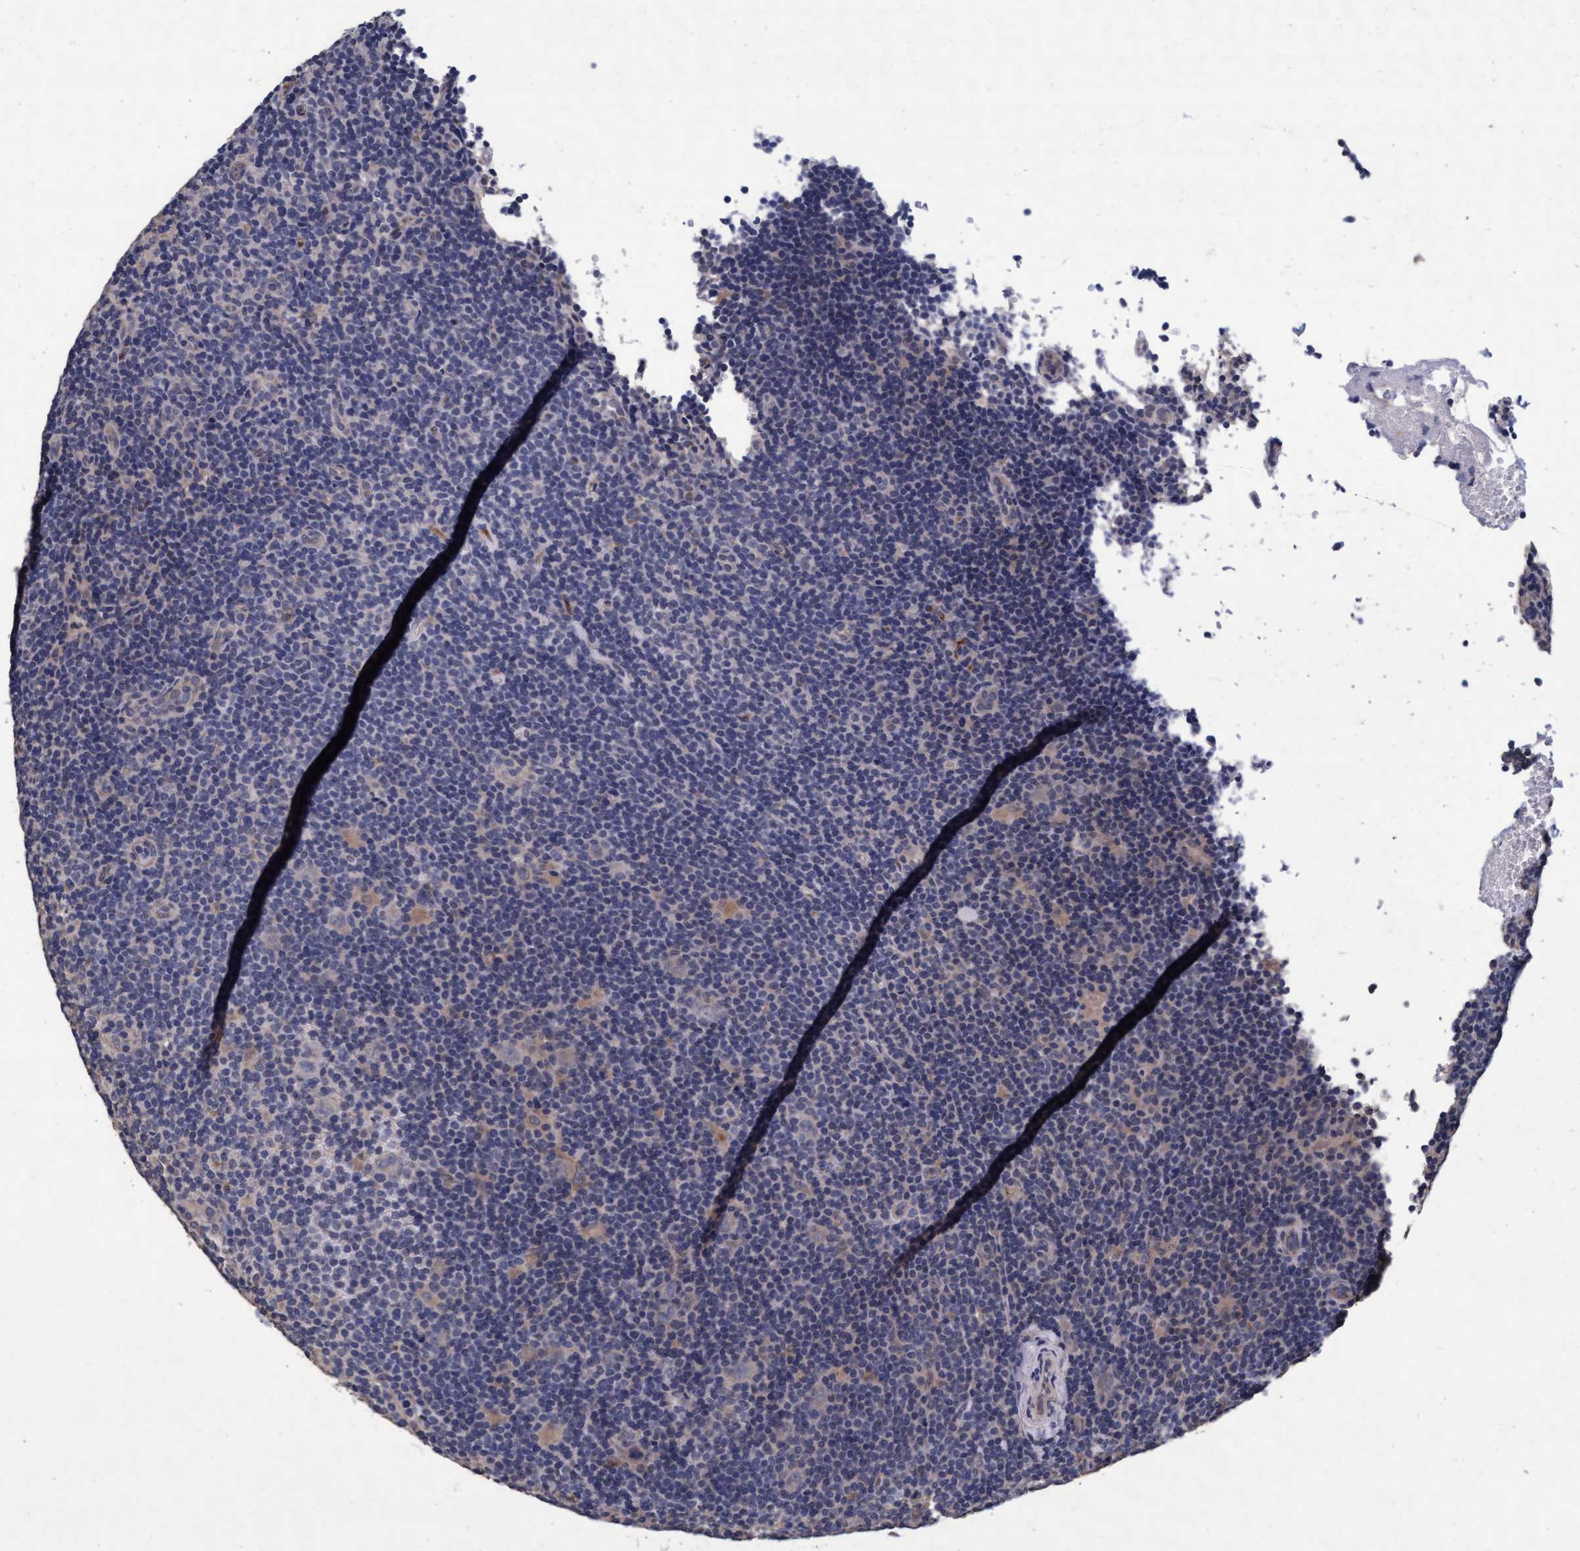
{"staining": {"intensity": "negative", "quantity": "none", "location": "none"}, "tissue": "lymphoma", "cell_type": "Tumor cells", "image_type": "cancer", "snomed": [{"axis": "morphology", "description": "Hodgkin's disease, NOS"}, {"axis": "topography", "description": "Lymph node"}], "caption": "Human lymphoma stained for a protein using IHC exhibits no expression in tumor cells.", "gene": "CPQ", "patient": {"sex": "female", "age": 57}}